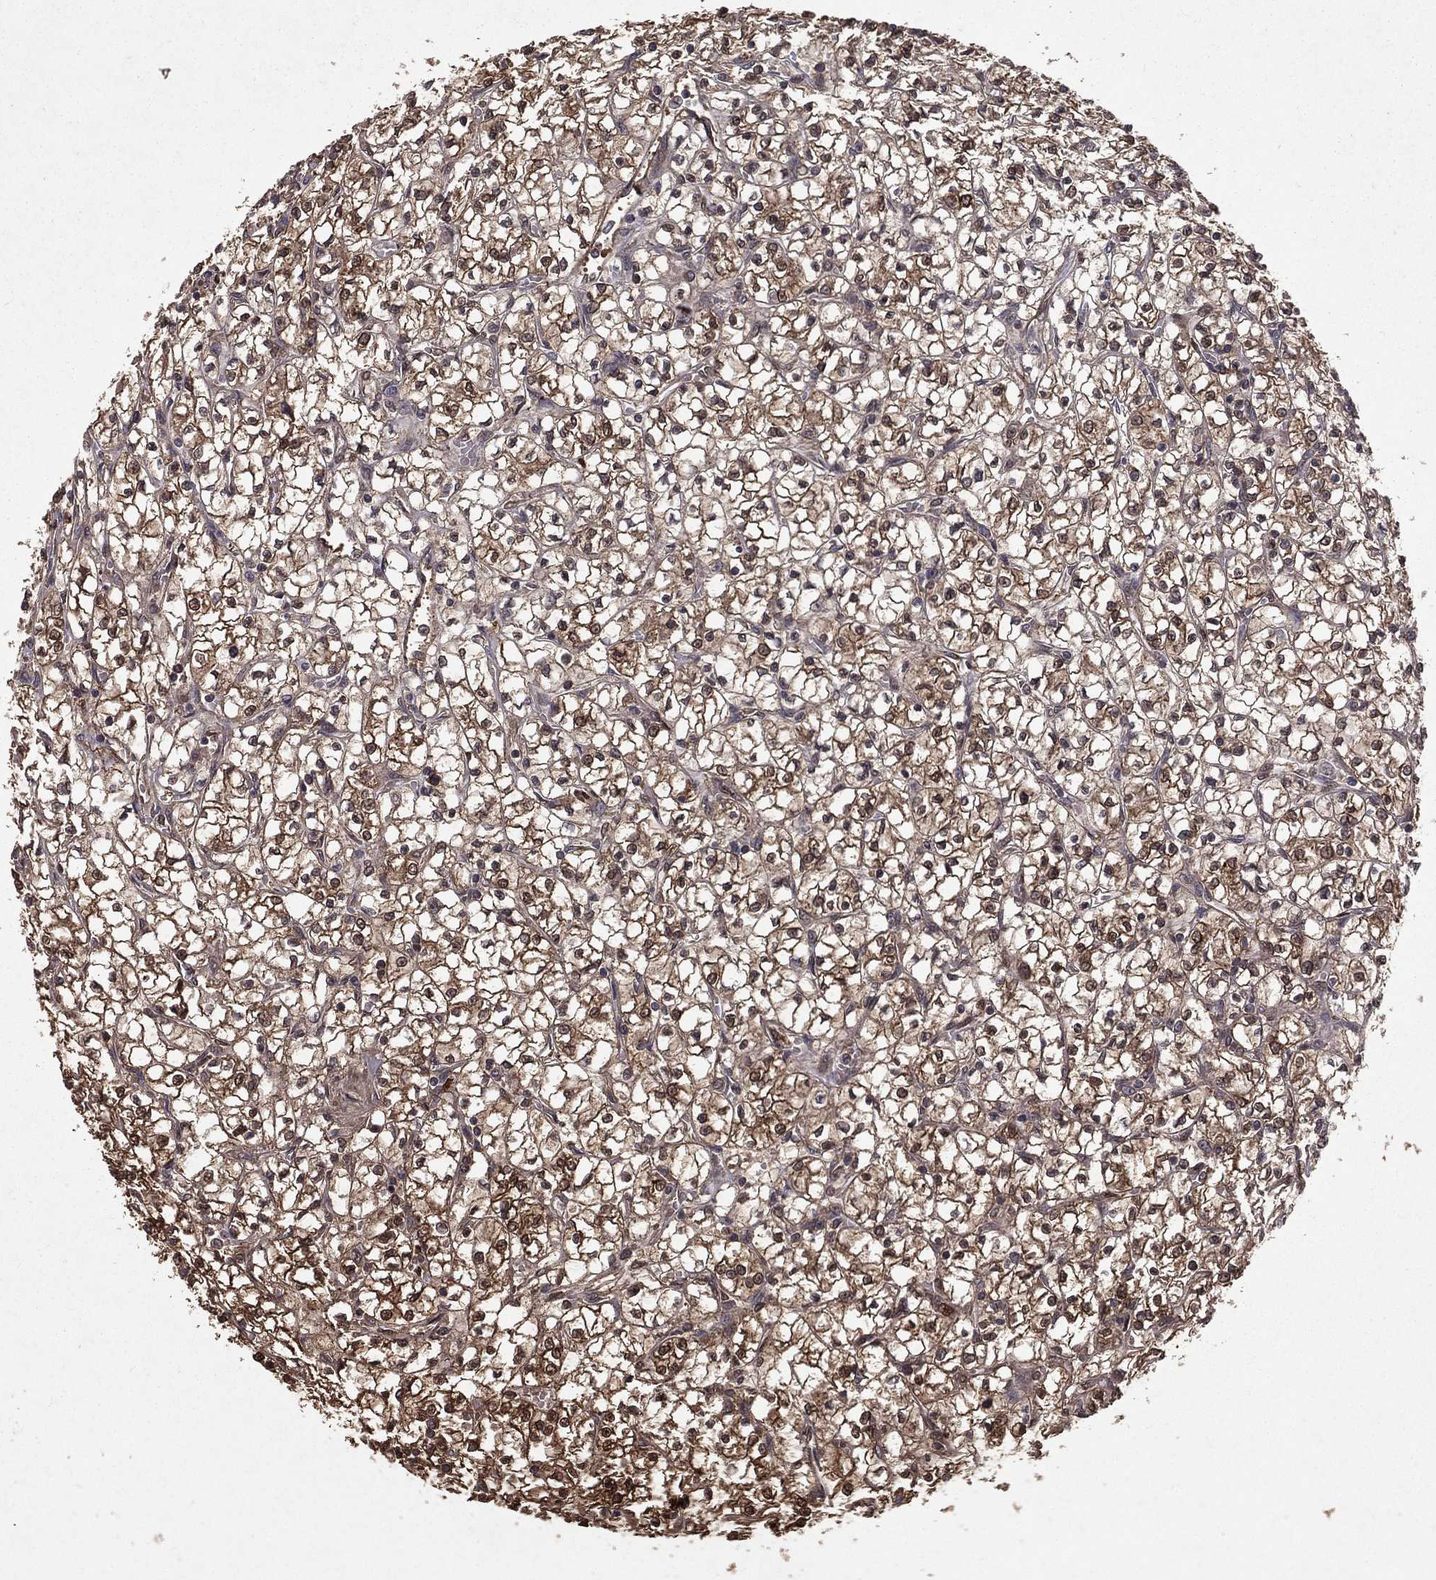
{"staining": {"intensity": "moderate", "quantity": ">75%", "location": "cytoplasmic/membranous"}, "tissue": "renal cancer", "cell_type": "Tumor cells", "image_type": "cancer", "snomed": [{"axis": "morphology", "description": "Adenocarcinoma, NOS"}, {"axis": "topography", "description": "Kidney"}], "caption": "A histopathology image of renal adenocarcinoma stained for a protein reveals moderate cytoplasmic/membranous brown staining in tumor cells.", "gene": "CERS2", "patient": {"sex": "female", "age": 64}}